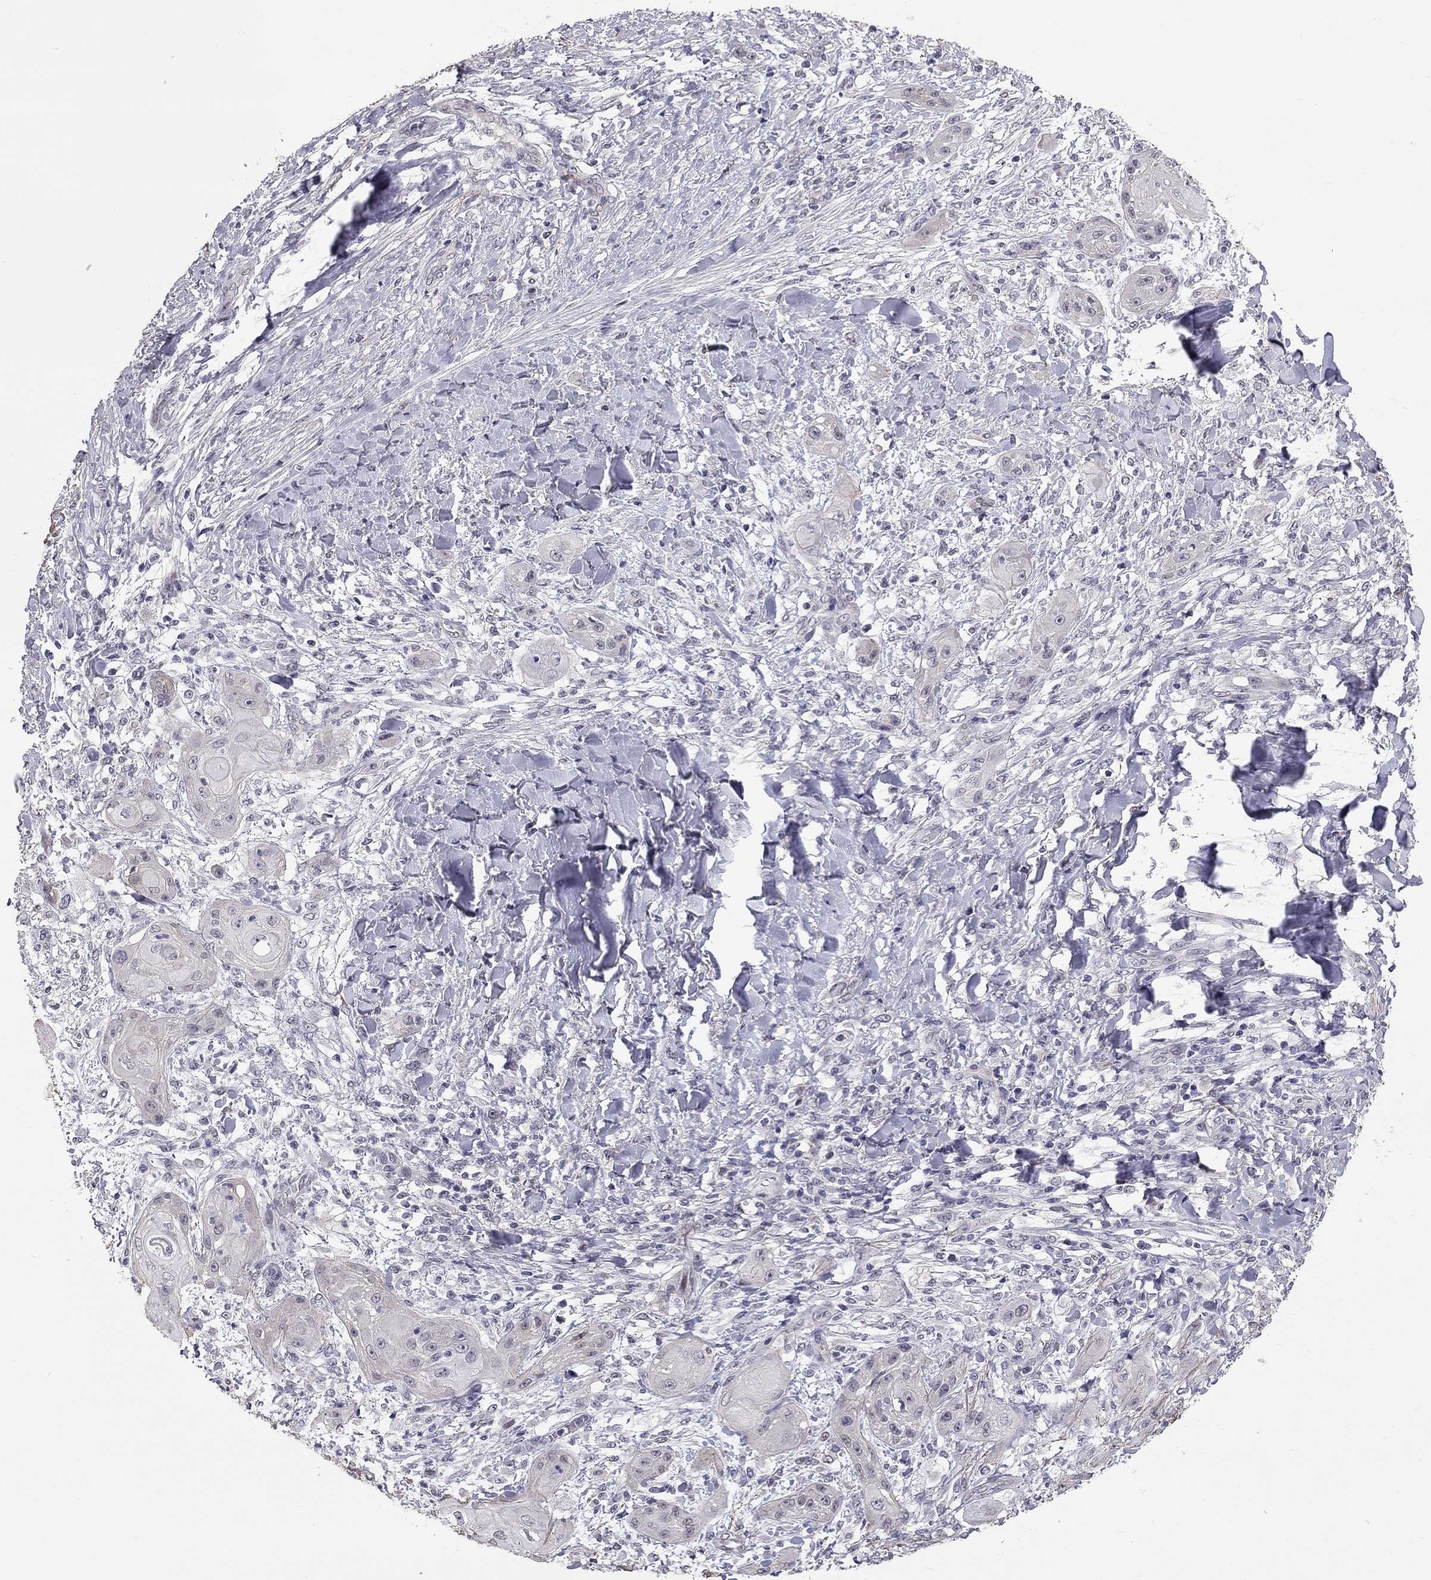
{"staining": {"intensity": "negative", "quantity": "none", "location": "none"}, "tissue": "skin cancer", "cell_type": "Tumor cells", "image_type": "cancer", "snomed": [{"axis": "morphology", "description": "Squamous cell carcinoma, NOS"}, {"axis": "topography", "description": "Skin"}], "caption": "This is an IHC photomicrograph of human skin cancer (squamous cell carcinoma). There is no staining in tumor cells.", "gene": "GJB4", "patient": {"sex": "male", "age": 62}}